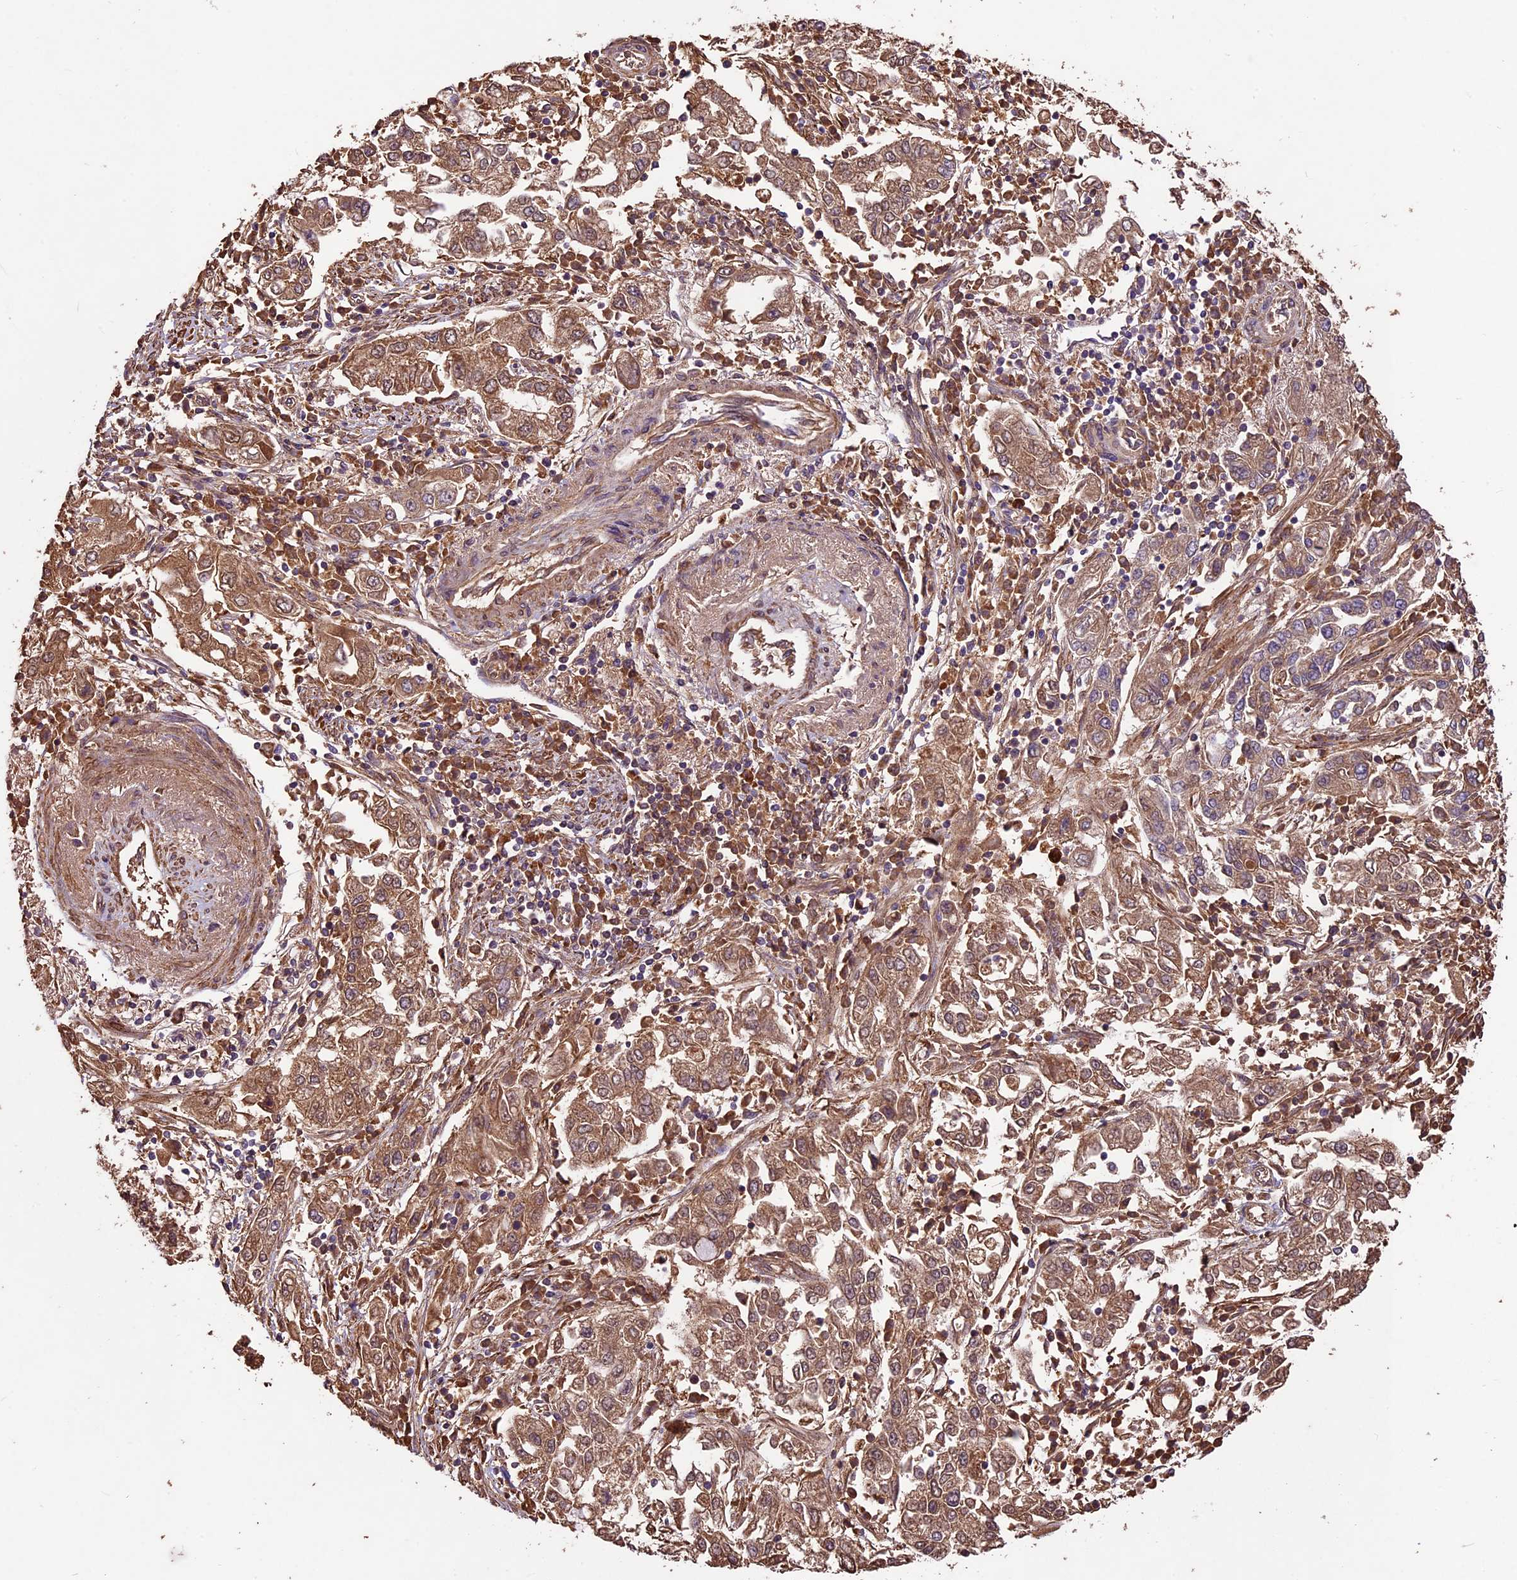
{"staining": {"intensity": "moderate", "quantity": ">75%", "location": "cytoplasmic/membranous"}, "tissue": "endometrial cancer", "cell_type": "Tumor cells", "image_type": "cancer", "snomed": [{"axis": "morphology", "description": "Adenocarcinoma, NOS"}, {"axis": "topography", "description": "Endometrium"}], "caption": "A brown stain labels moderate cytoplasmic/membranous staining of a protein in adenocarcinoma (endometrial) tumor cells.", "gene": "CRLF1", "patient": {"sex": "female", "age": 49}}